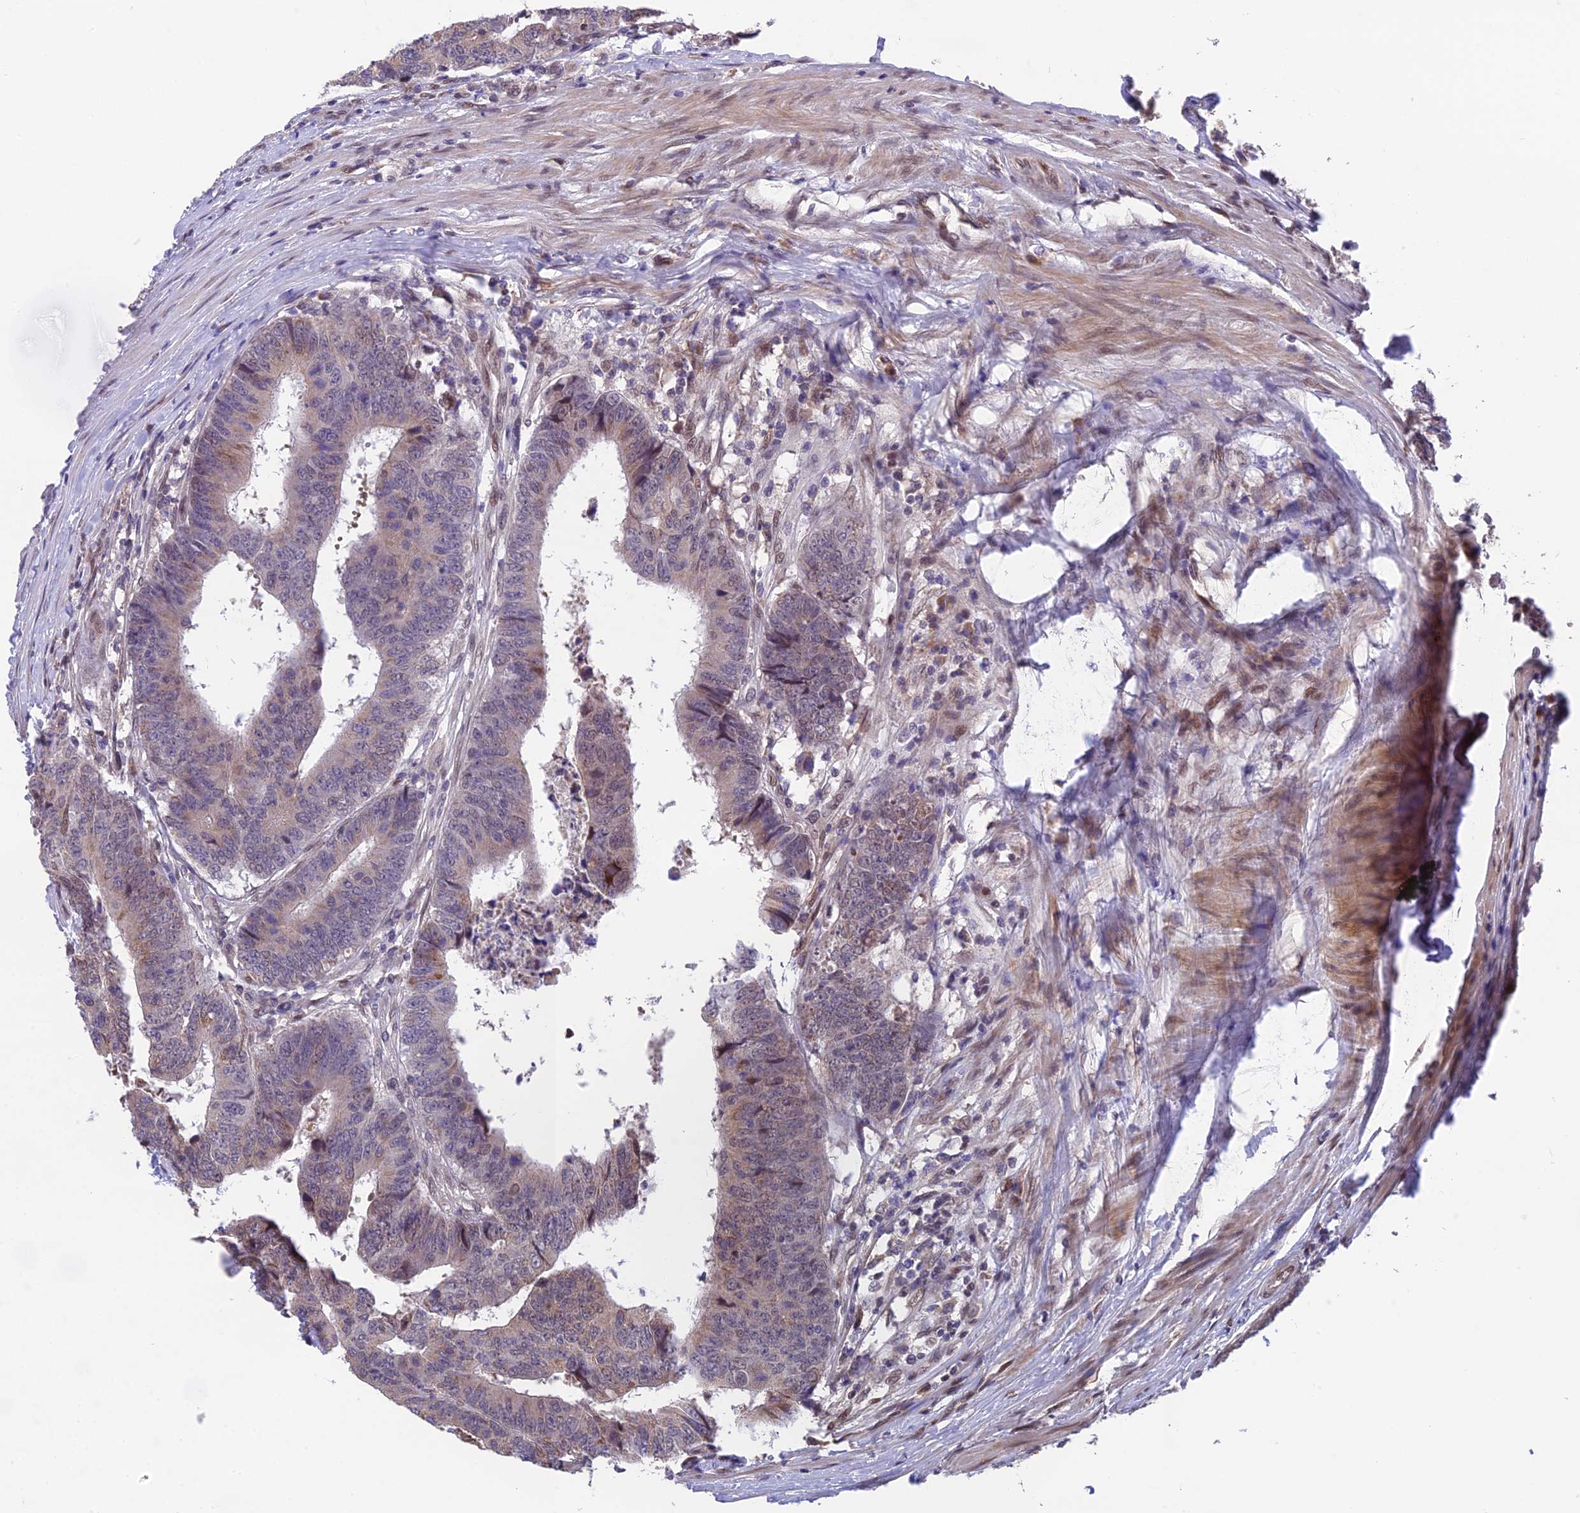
{"staining": {"intensity": "weak", "quantity": "<25%", "location": "cytoplasmic/membranous"}, "tissue": "colorectal cancer", "cell_type": "Tumor cells", "image_type": "cancer", "snomed": [{"axis": "morphology", "description": "Adenocarcinoma, NOS"}, {"axis": "topography", "description": "Rectum"}], "caption": "Immunohistochemistry image of neoplastic tissue: human colorectal cancer (adenocarcinoma) stained with DAB exhibits no significant protein positivity in tumor cells.", "gene": "CYP2R1", "patient": {"sex": "male", "age": 84}}